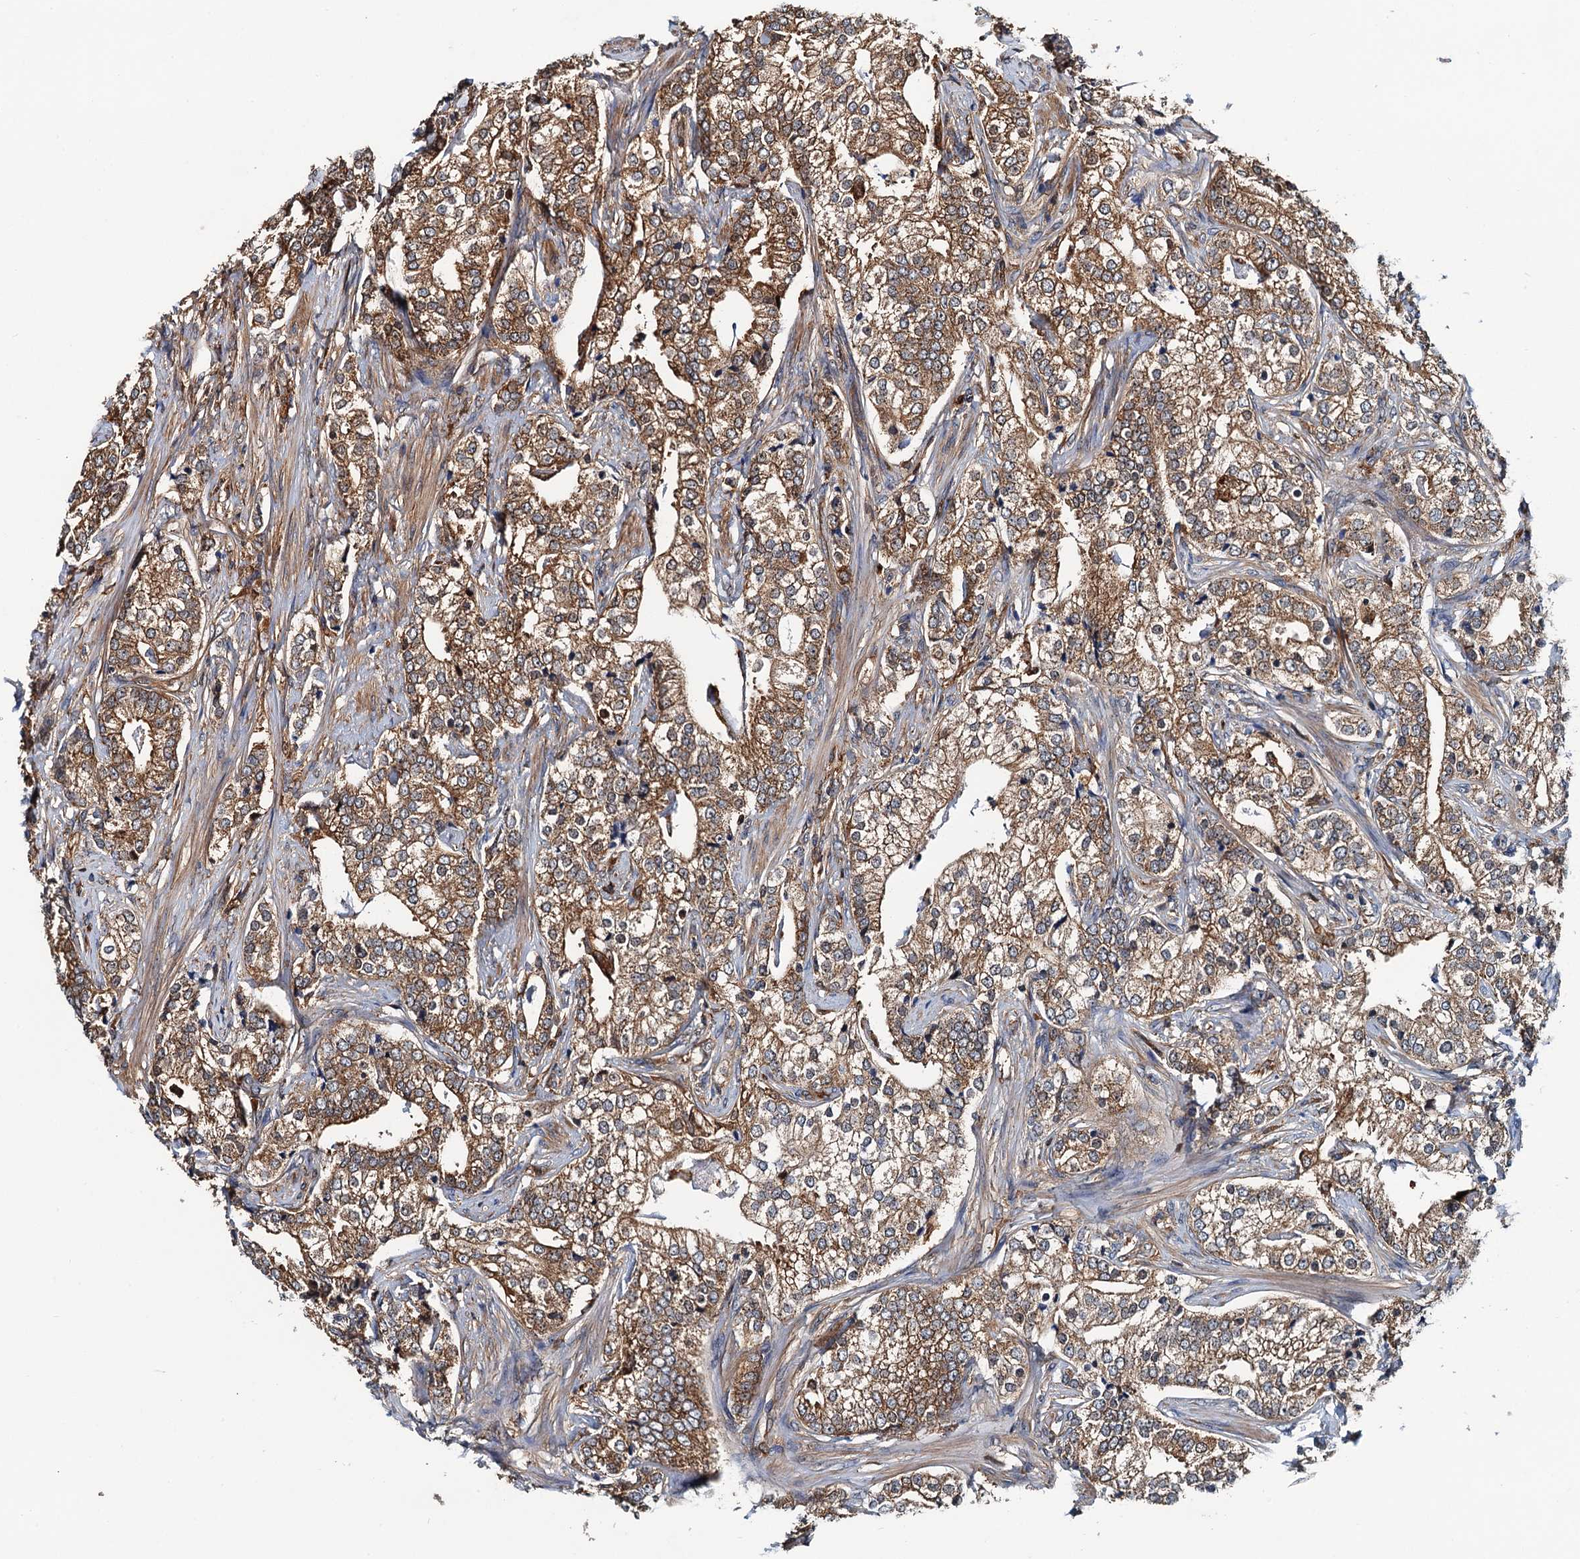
{"staining": {"intensity": "moderate", "quantity": ">75%", "location": "cytoplasmic/membranous"}, "tissue": "prostate cancer", "cell_type": "Tumor cells", "image_type": "cancer", "snomed": [{"axis": "morphology", "description": "Adenocarcinoma, High grade"}, {"axis": "topography", "description": "Prostate"}], "caption": "Immunohistochemical staining of prostate cancer demonstrates moderate cytoplasmic/membranous protein positivity in about >75% of tumor cells. Using DAB (3,3'-diaminobenzidine) (brown) and hematoxylin (blue) stains, captured at high magnification using brightfield microscopy.", "gene": "USP6NL", "patient": {"sex": "male", "age": 69}}